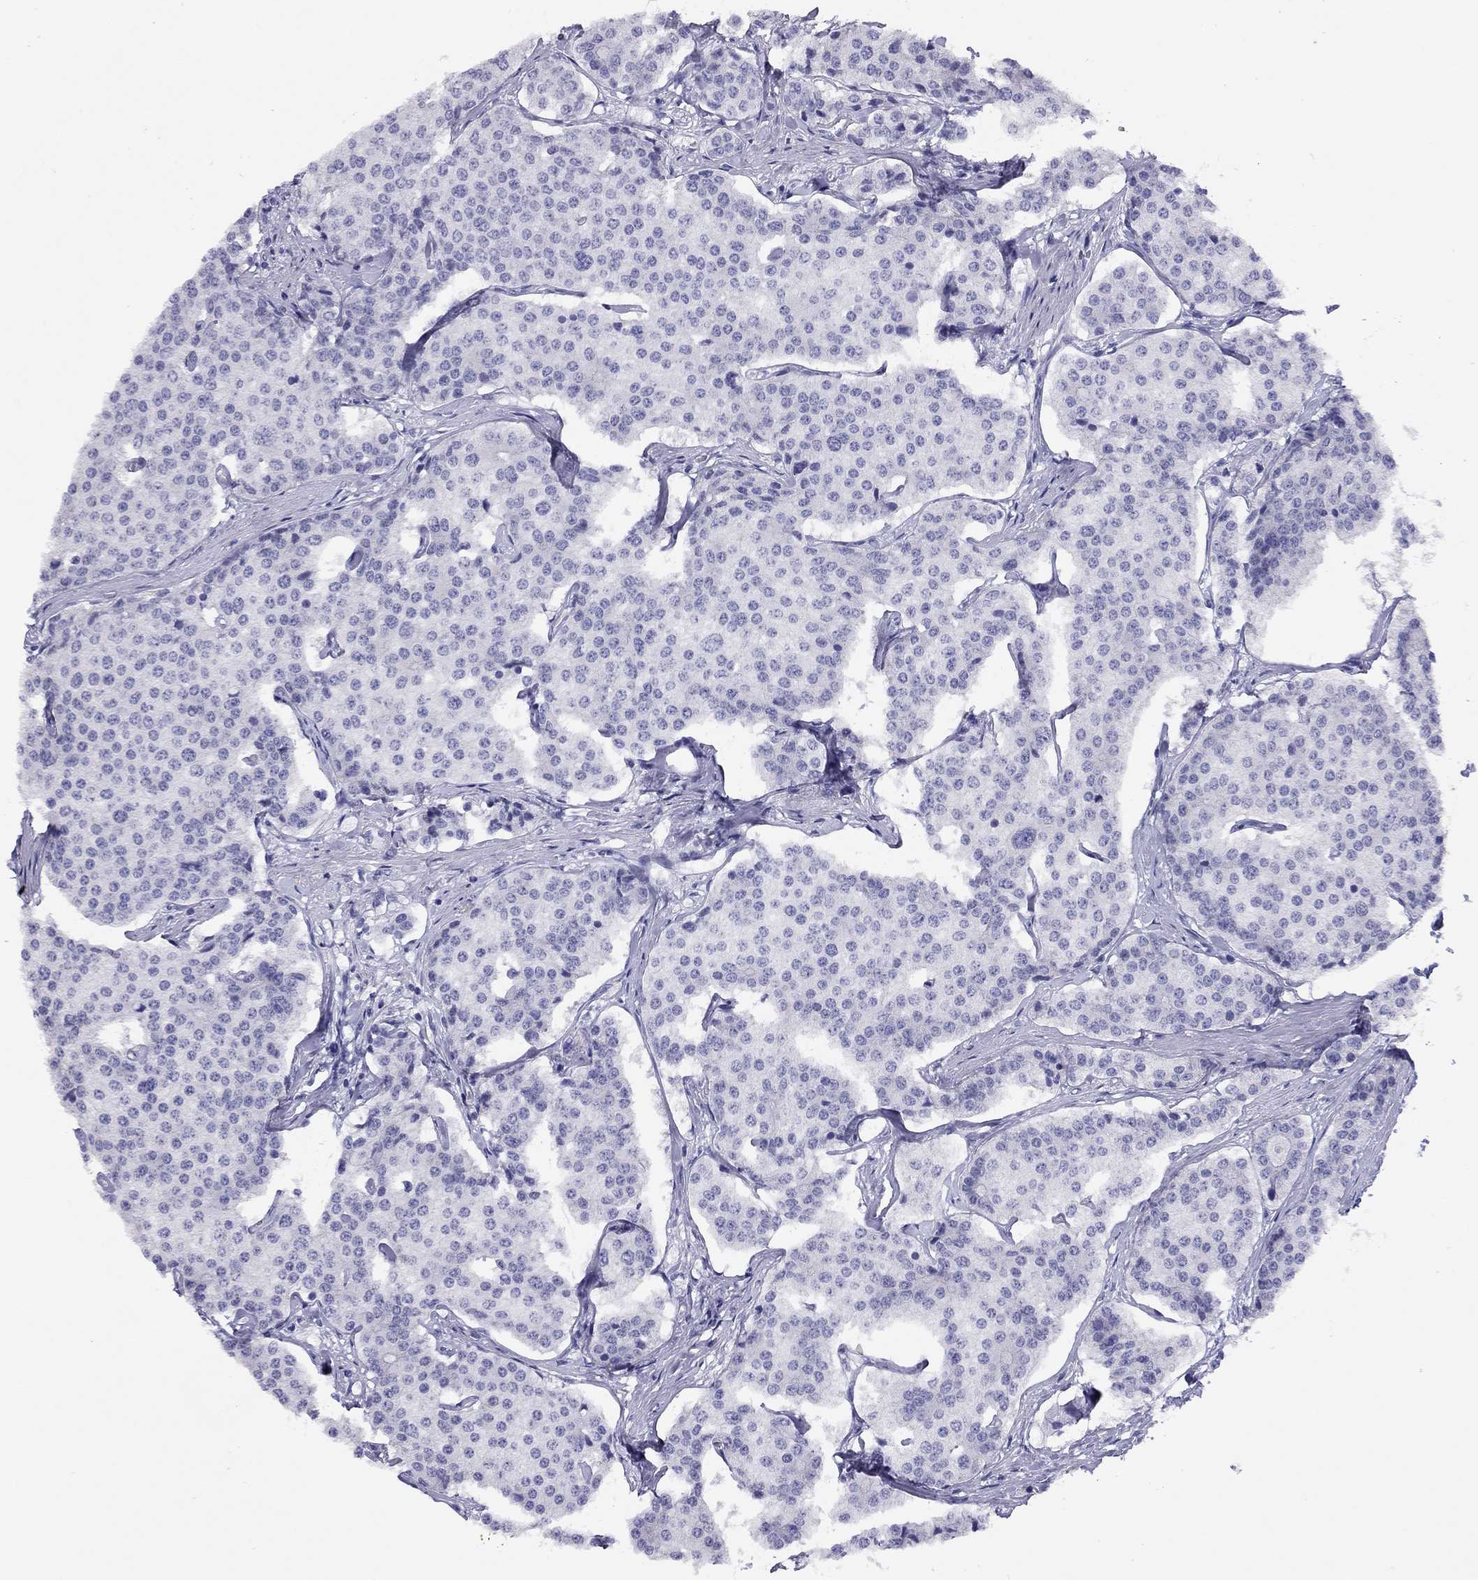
{"staining": {"intensity": "negative", "quantity": "none", "location": "none"}, "tissue": "carcinoid", "cell_type": "Tumor cells", "image_type": "cancer", "snomed": [{"axis": "morphology", "description": "Carcinoid, malignant, NOS"}, {"axis": "topography", "description": "Small intestine"}], "caption": "DAB immunohistochemical staining of human carcinoid shows no significant staining in tumor cells.", "gene": "LRIT2", "patient": {"sex": "female", "age": 65}}